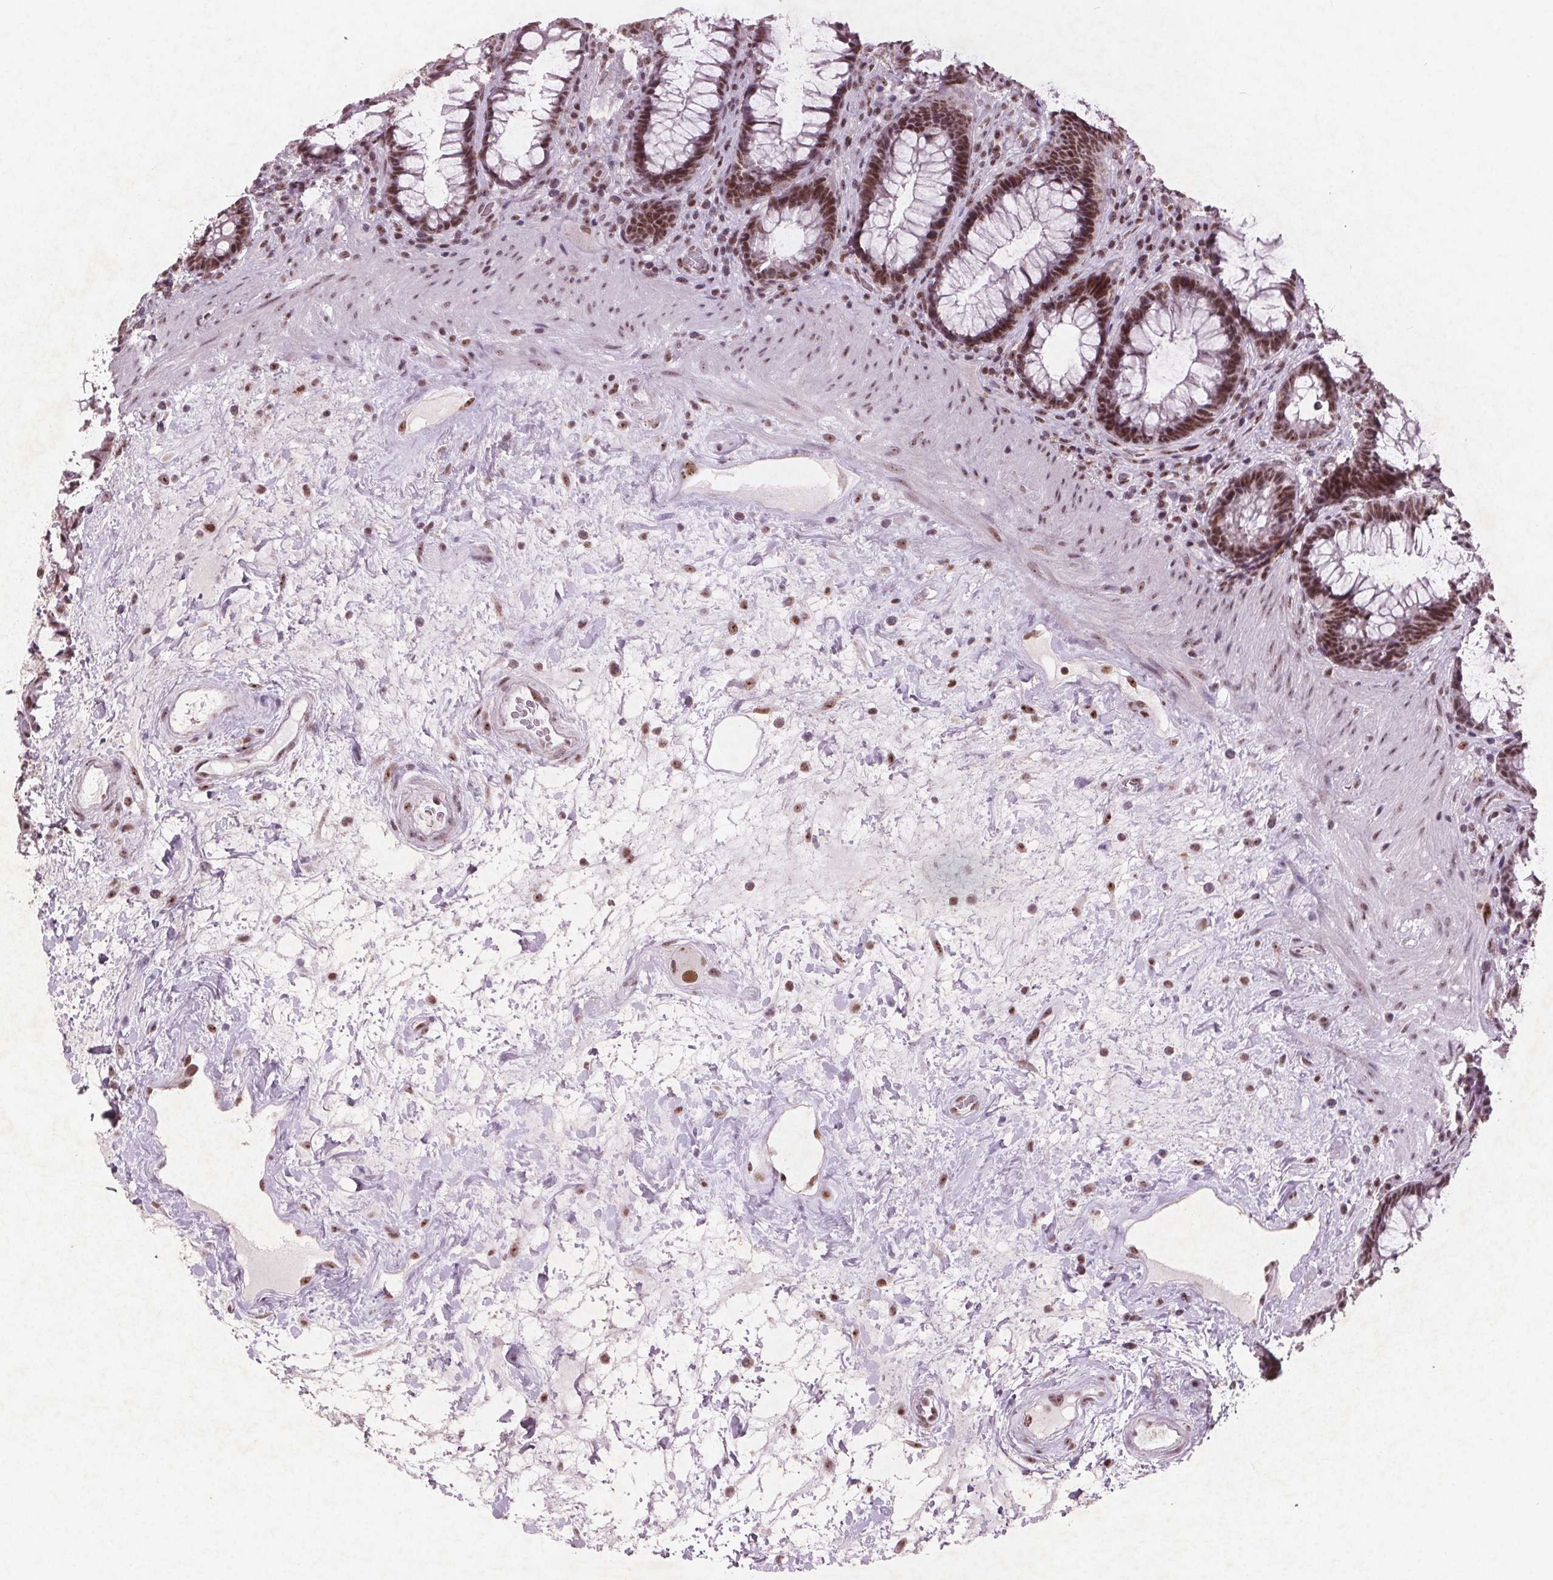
{"staining": {"intensity": "moderate", "quantity": ">75%", "location": "nuclear"}, "tissue": "rectum", "cell_type": "Glandular cells", "image_type": "normal", "snomed": [{"axis": "morphology", "description": "Normal tissue, NOS"}, {"axis": "topography", "description": "Rectum"}], "caption": "Protein staining of normal rectum exhibits moderate nuclear staining in approximately >75% of glandular cells.", "gene": "RPS6KA2", "patient": {"sex": "male", "age": 72}}